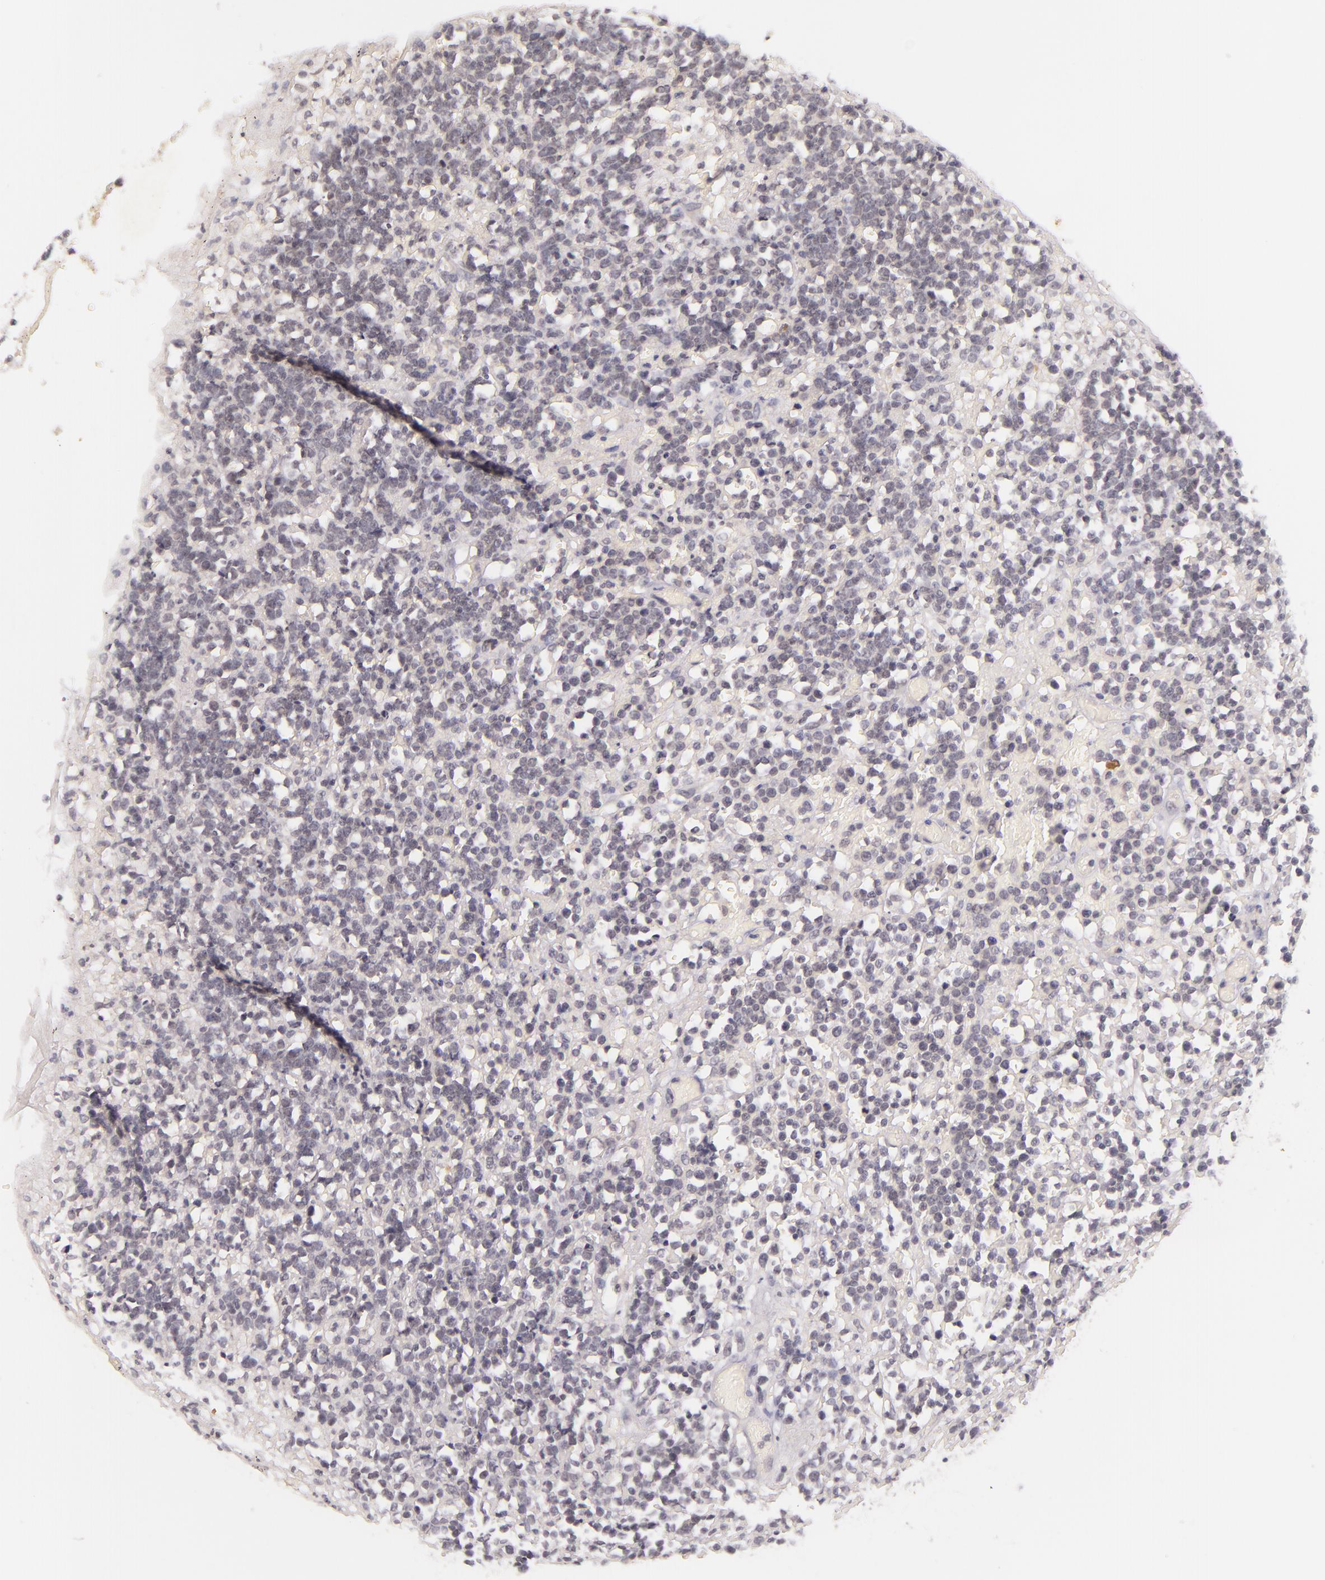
{"staining": {"intensity": "weak", "quantity": "<25%", "location": "cytoplasmic/membranous"}, "tissue": "lymphoma", "cell_type": "Tumor cells", "image_type": "cancer", "snomed": [{"axis": "morphology", "description": "Malignant lymphoma, non-Hodgkin's type, High grade"}, {"axis": "topography", "description": "Colon"}], "caption": "This is an IHC image of lymphoma. There is no positivity in tumor cells.", "gene": "CASP8", "patient": {"sex": "male", "age": 82}}